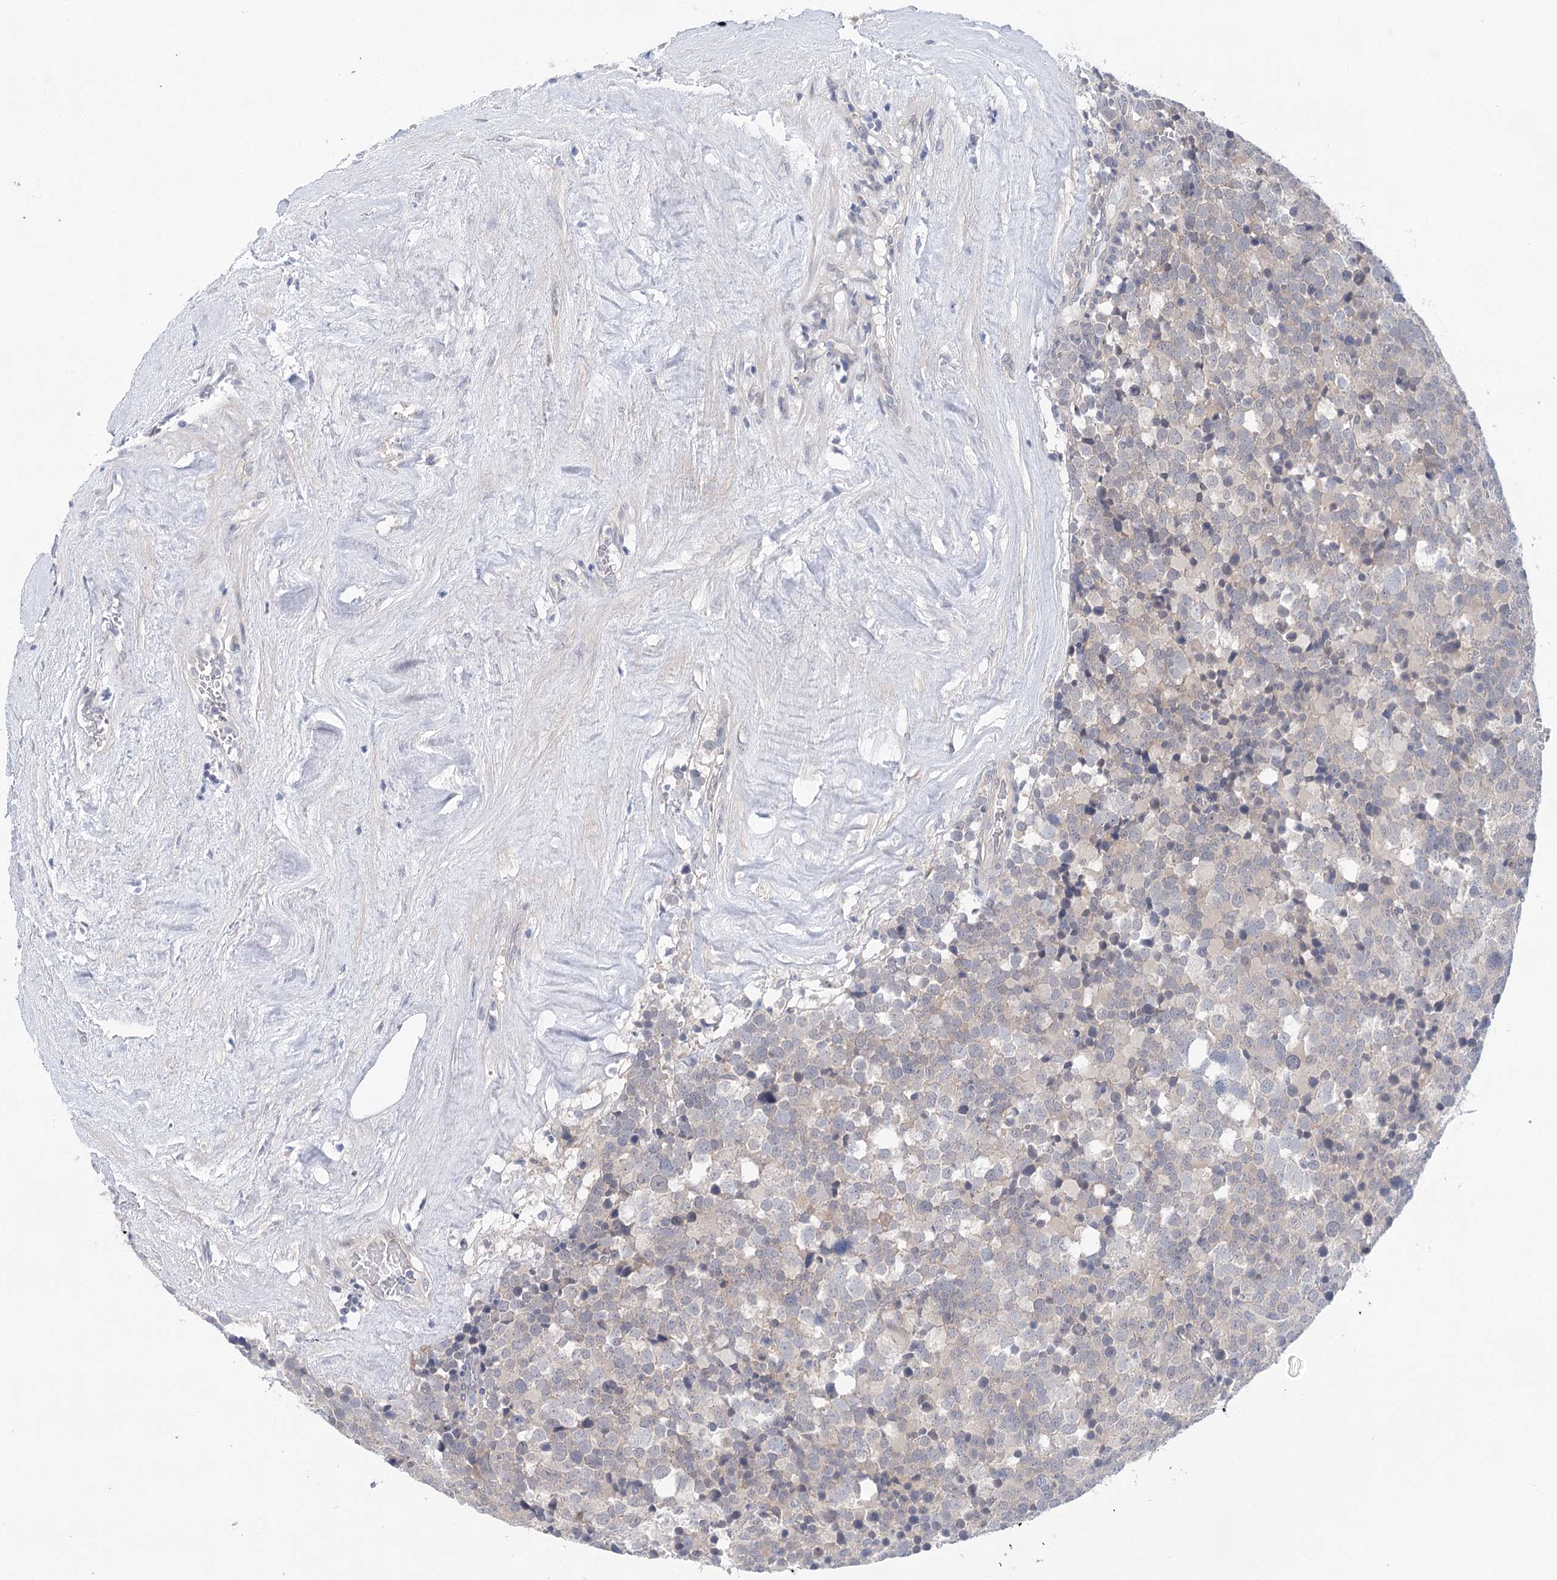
{"staining": {"intensity": "negative", "quantity": "none", "location": "none"}, "tissue": "testis cancer", "cell_type": "Tumor cells", "image_type": "cancer", "snomed": [{"axis": "morphology", "description": "Seminoma, NOS"}, {"axis": "topography", "description": "Testis"}], "caption": "Tumor cells show no significant positivity in testis cancer.", "gene": "LALBA", "patient": {"sex": "male", "age": 71}}